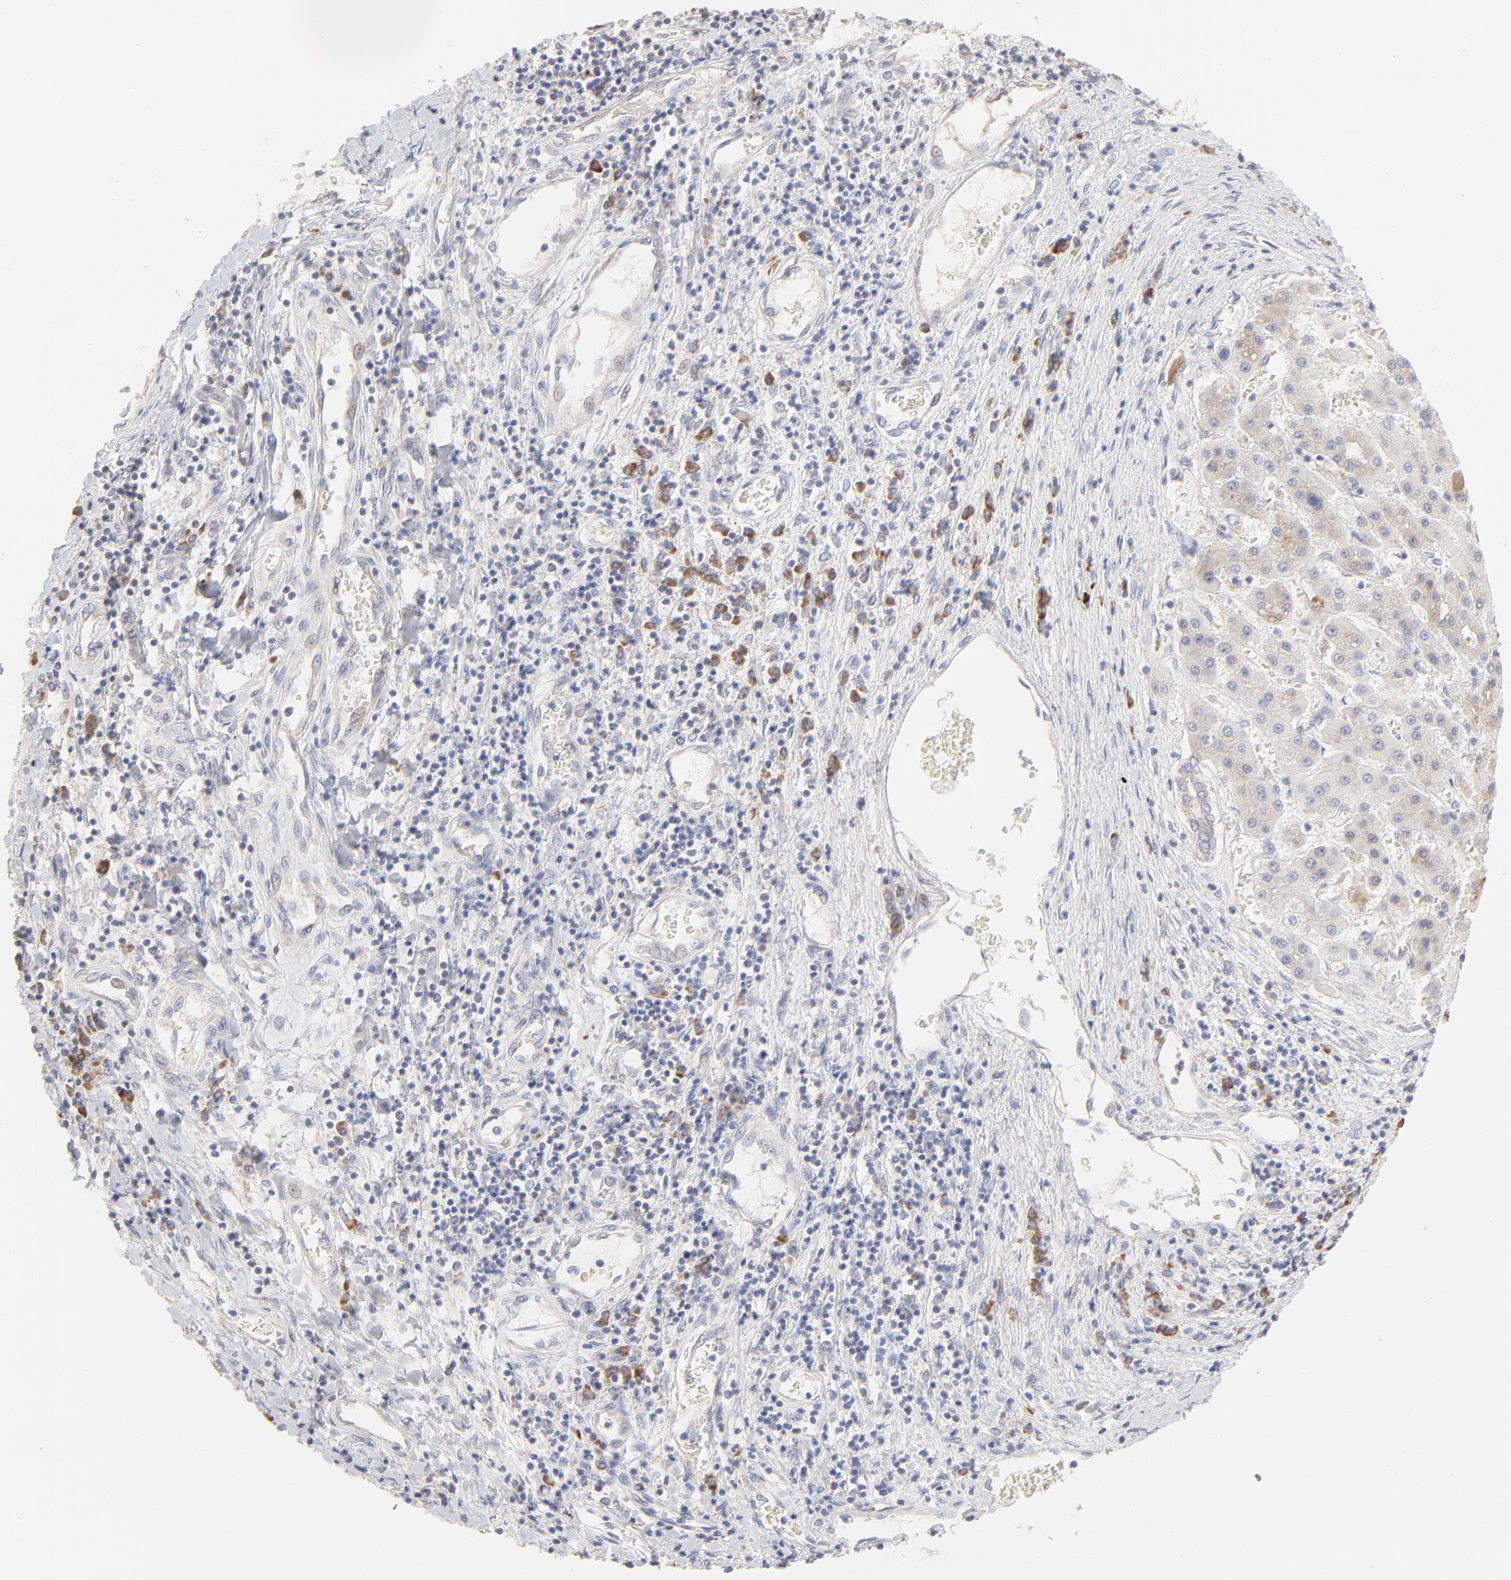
{"staining": {"intensity": "moderate", "quantity": ">75%", "location": "cytoplasmic/membranous"}, "tissue": "liver cancer", "cell_type": "Tumor cells", "image_type": "cancer", "snomed": [{"axis": "morphology", "description": "Carcinoma, Hepatocellular, NOS"}, {"axis": "topography", "description": "Liver"}], "caption": "Hepatocellular carcinoma (liver) stained for a protein (brown) demonstrates moderate cytoplasmic/membranous positive positivity in approximately >75% of tumor cells.", "gene": "RPS21", "patient": {"sex": "male", "age": 24}}